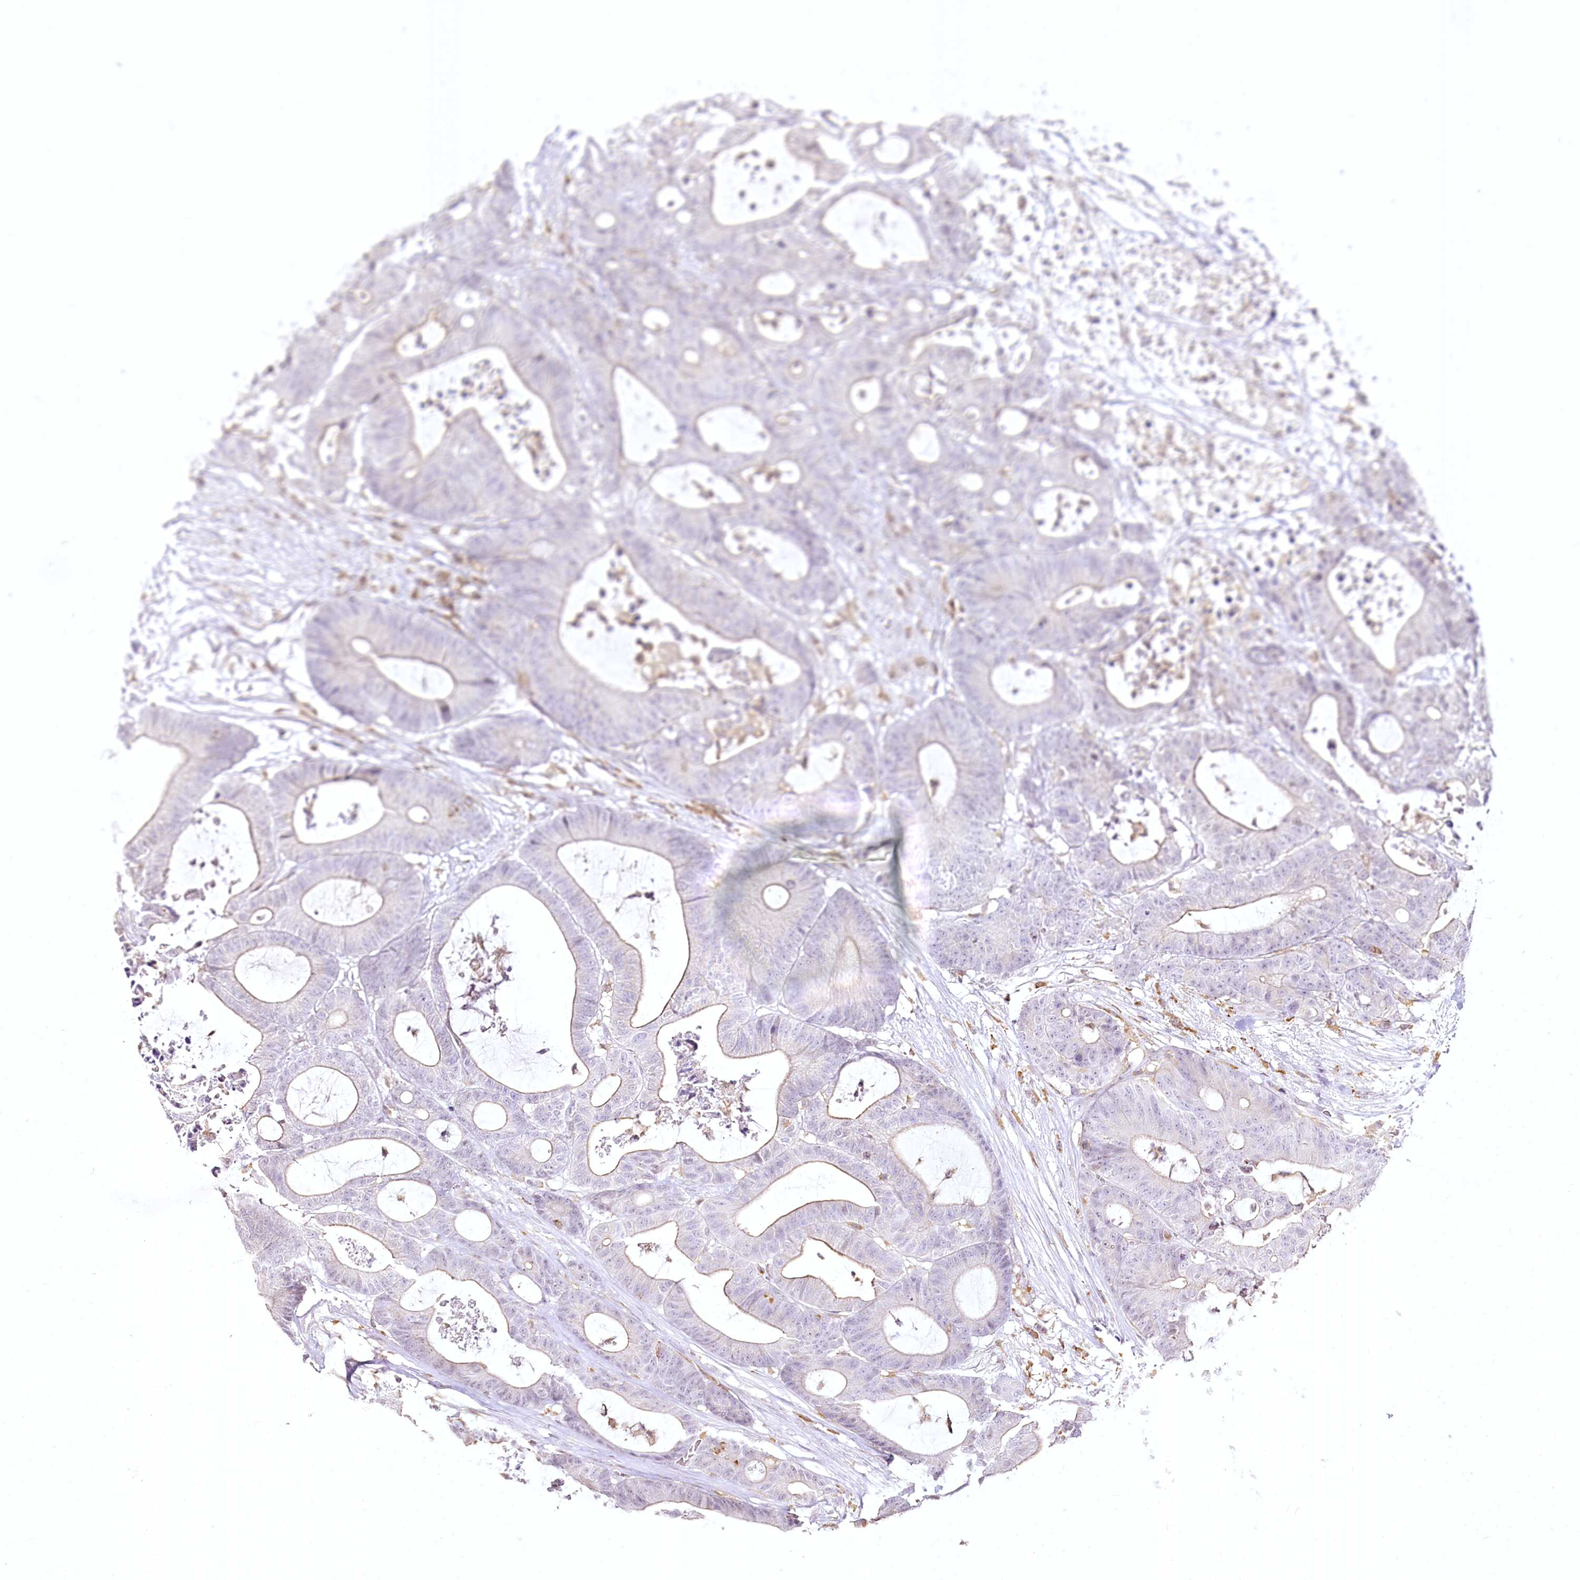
{"staining": {"intensity": "negative", "quantity": "none", "location": "none"}, "tissue": "colorectal cancer", "cell_type": "Tumor cells", "image_type": "cancer", "snomed": [{"axis": "morphology", "description": "Adenocarcinoma, NOS"}, {"axis": "topography", "description": "Colon"}], "caption": "DAB immunohistochemical staining of human colorectal cancer (adenocarcinoma) reveals no significant staining in tumor cells.", "gene": "DOCK2", "patient": {"sex": "female", "age": 84}}